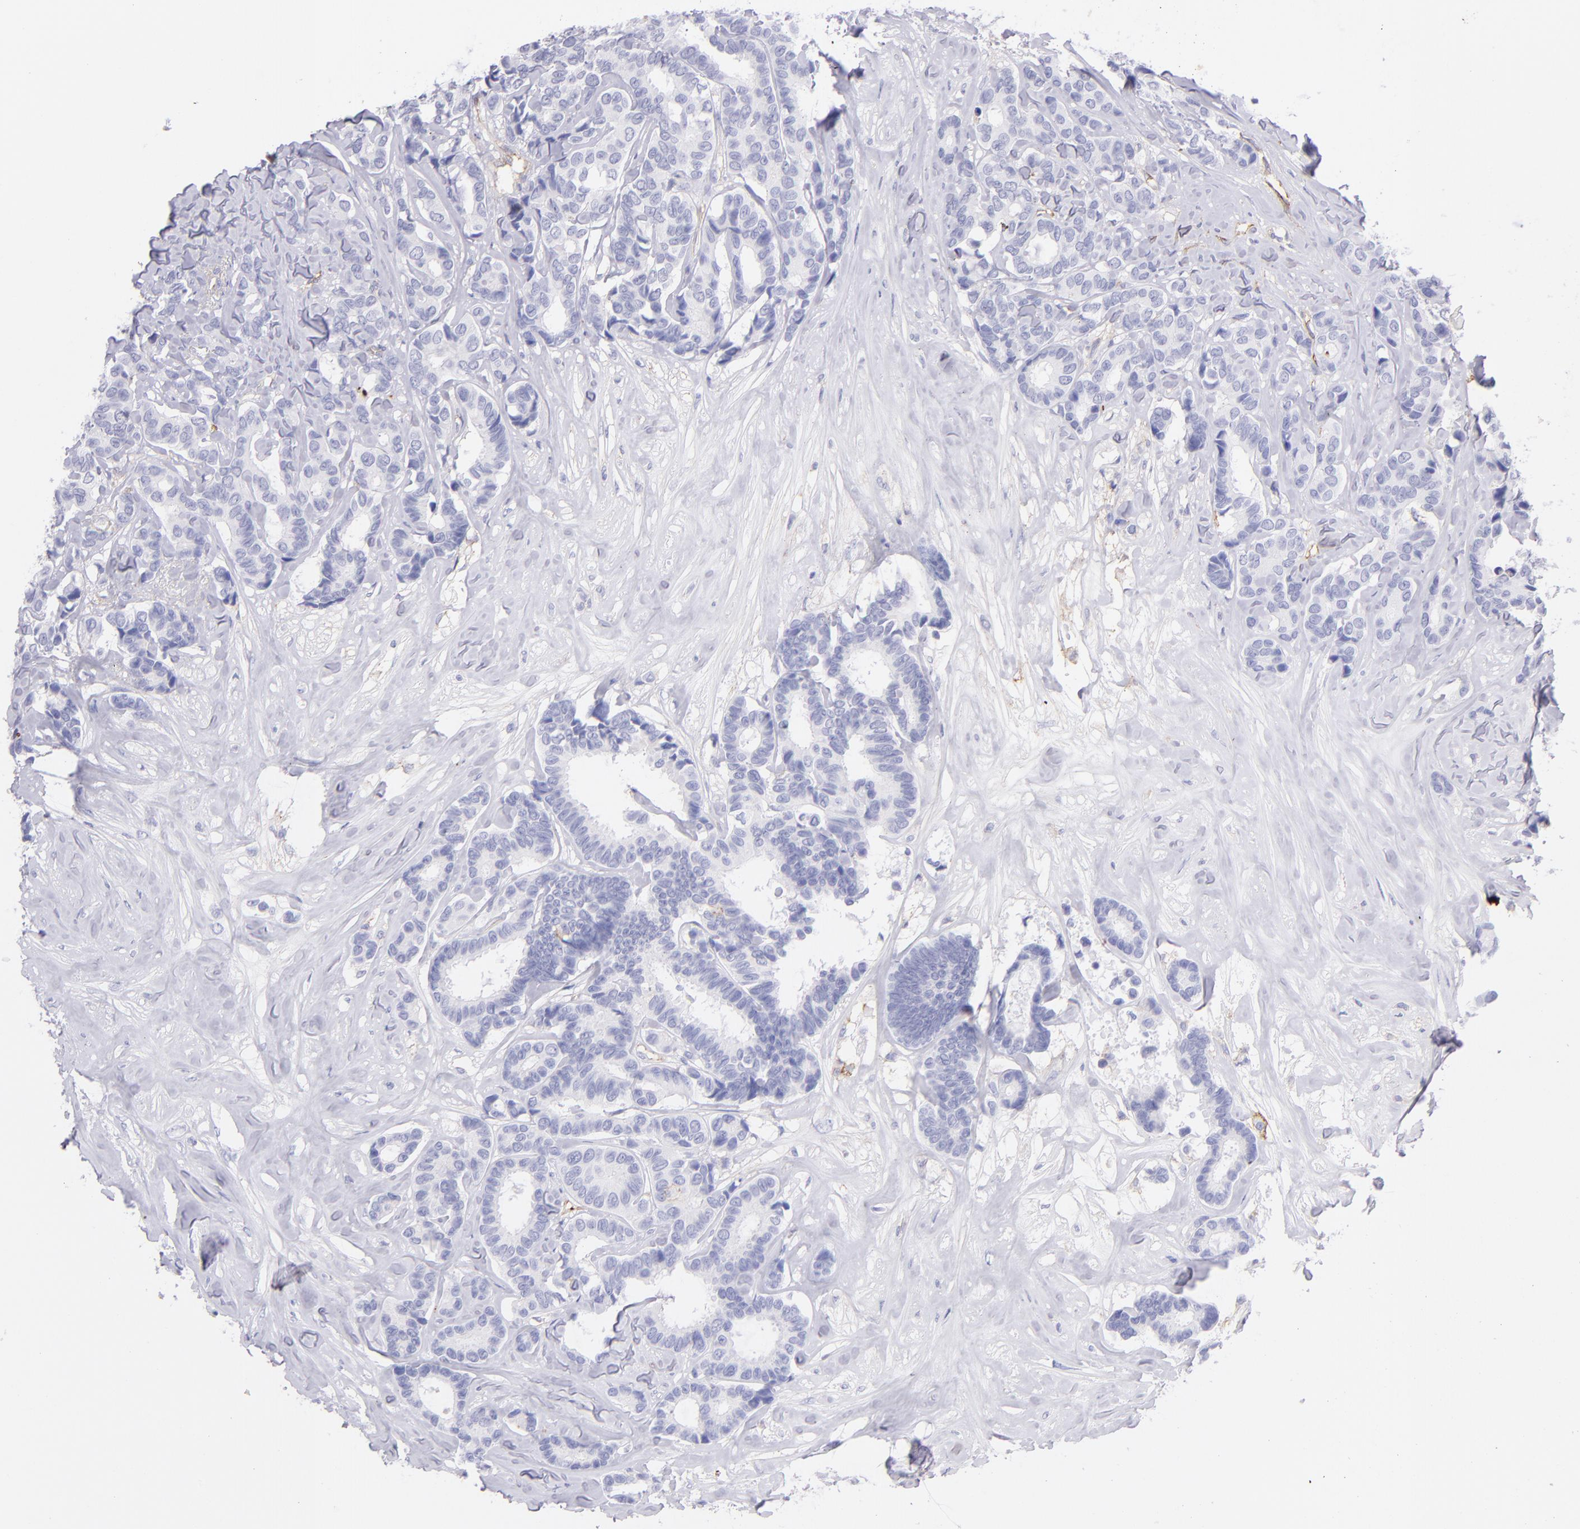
{"staining": {"intensity": "negative", "quantity": "none", "location": "none"}, "tissue": "breast cancer", "cell_type": "Tumor cells", "image_type": "cancer", "snomed": [{"axis": "morphology", "description": "Duct carcinoma"}, {"axis": "topography", "description": "Breast"}], "caption": "Photomicrograph shows no protein staining in tumor cells of breast cancer tissue.", "gene": "CD81", "patient": {"sex": "female", "age": 87}}